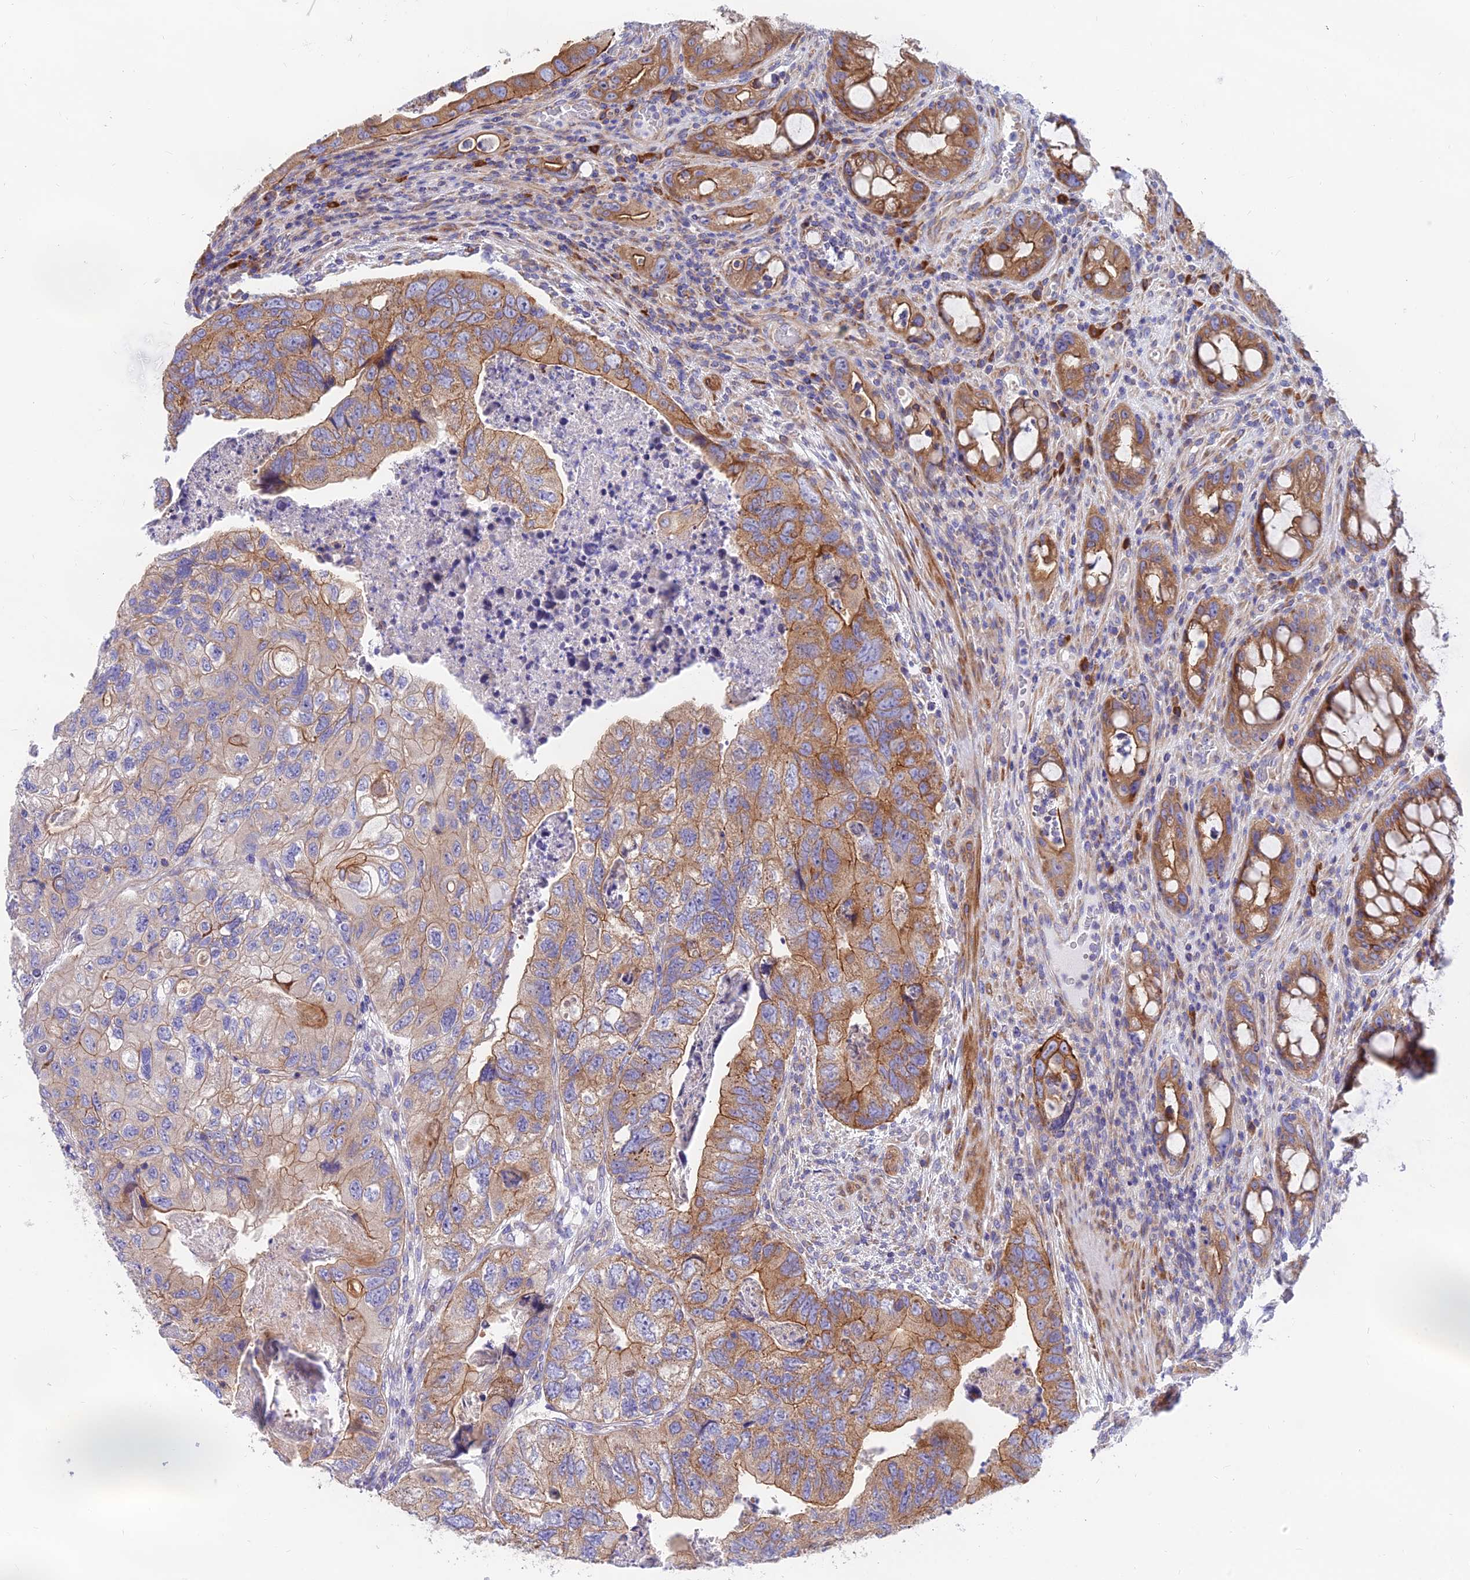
{"staining": {"intensity": "strong", "quantity": "25%-75%", "location": "cytoplasmic/membranous"}, "tissue": "colorectal cancer", "cell_type": "Tumor cells", "image_type": "cancer", "snomed": [{"axis": "morphology", "description": "Adenocarcinoma, NOS"}, {"axis": "topography", "description": "Rectum"}], "caption": "This is an image of immunohistochemistry staining of colorectal cancer, which shows strong staining in the cytoplasmic/membranous of tumor cells.", "gene": "MVB12A", "patient": {"sex": "male", "age": 63}}